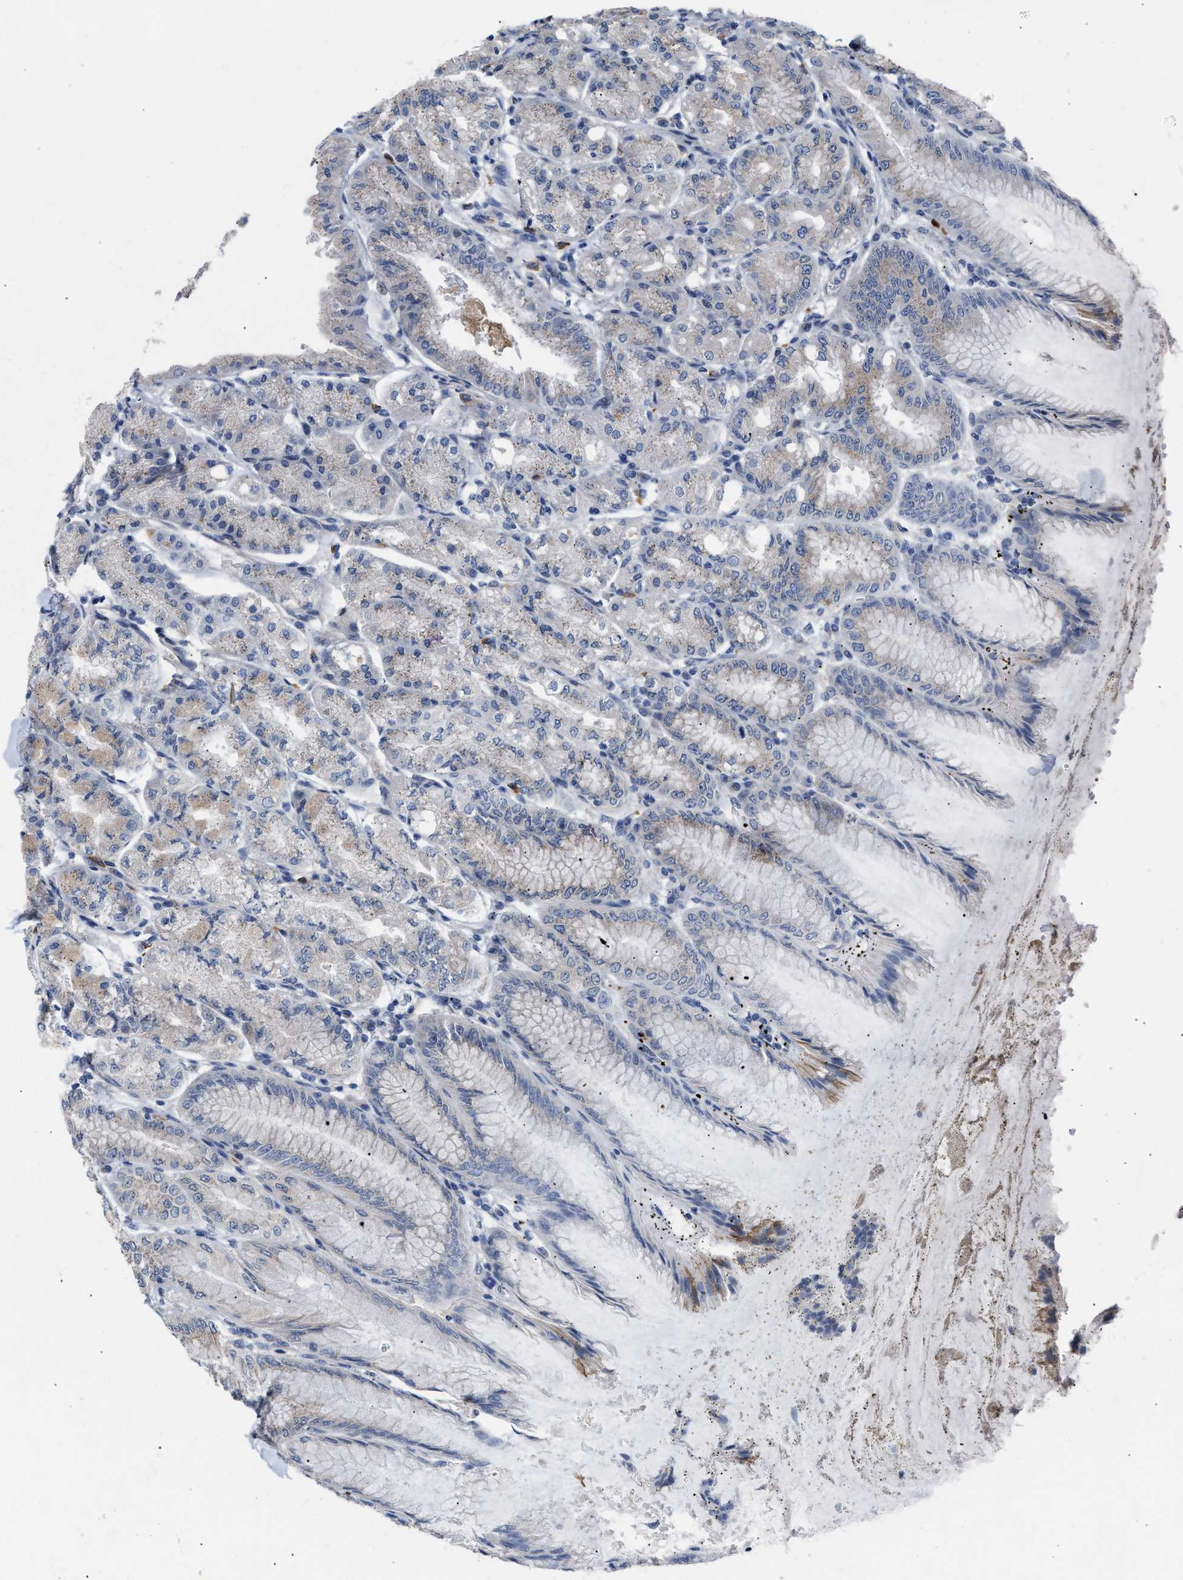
{"staining": {"intensity": "strong", "quantity": "25%-75%", "location": "cytoplasmic/membranous"}, "tissue": "stomach", "cell_type": "Glandular cells", "image_type": "normal", "snomed": [{"axis": "morphology", "description": "Normal tissue, NOS"}, {"axis": "topography", "description": "Stomach, lower"}], "caption": "Immunohistochemical staining of benign human stomach exhibits 25%-75% levels of strong cytoplasmic/membranous protein expression in about 25%-75% of glandular cells.", "gene": "TXNRD3", "patient": {"sex": "male", "age": 71}}